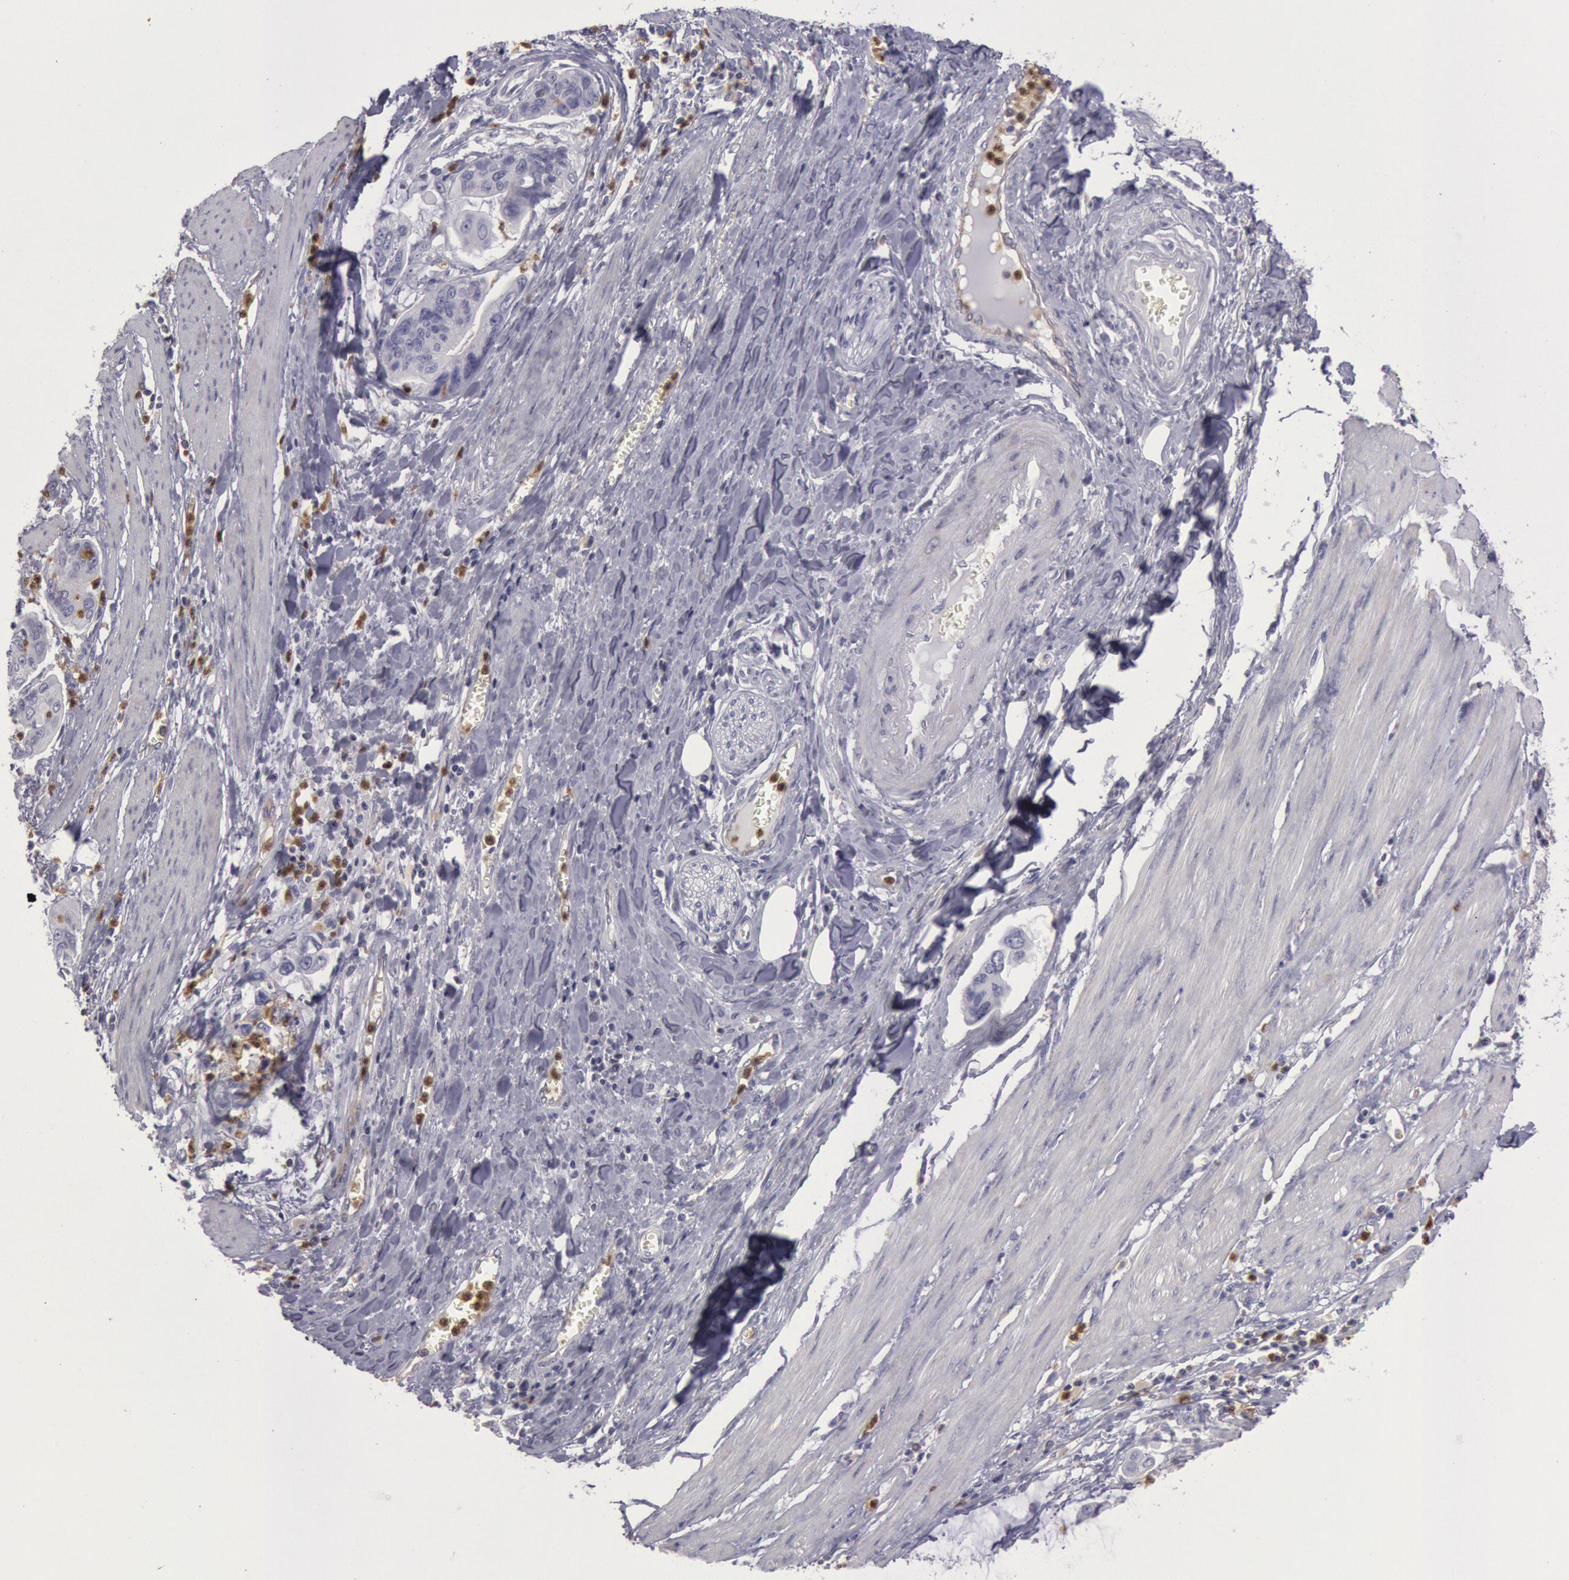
{"staining": {"intensity": "weak", "quantity": "25%-75%", "location": "cytoplasmic/membranous"}, "tissue": "stomach cancer", "cell_type": "Tumor cells", "image_type": "cancer", "snomed": [{"axis": "morphology", "description": "Adenocarcinoma, NOS"}, {"axis": "topography", "description": "Stomach, upper"}], "caption": "This micrograph shows IHC staining of human stomach cancer (adenocarcinoma), with low weak cytoplasmic/membranous expression in approximately 25%-75% of tumor cells.", "gene": "RAB27A", "patient": {"sex": "male", "age": 80}}